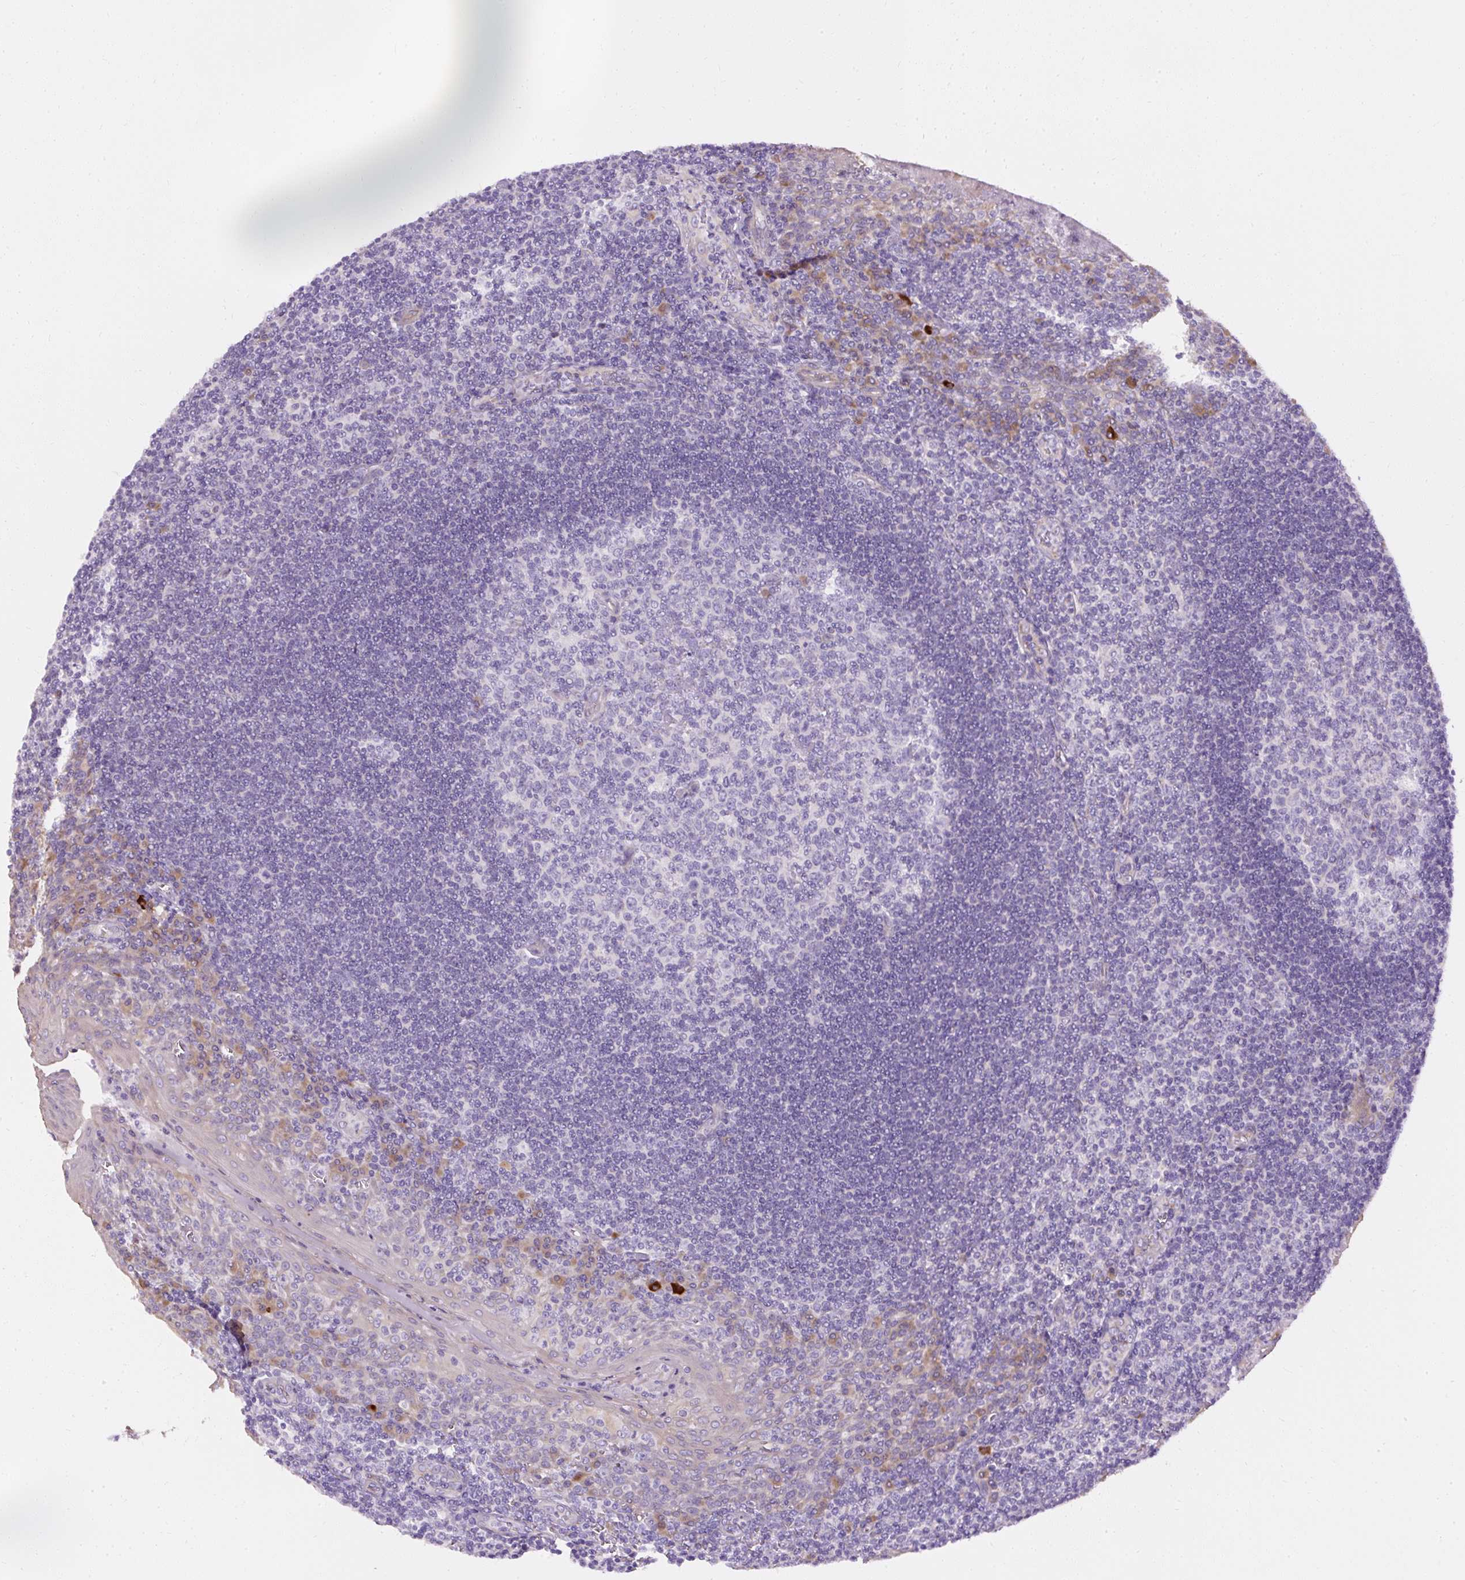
{"staining": {"intensity": "negative", "quantity": "none", "location": "none"}, "tissue": "tonsil", "cell_type": "Germinal center cells", "image_type": "normal", "snomed": [{"axis": "morphology", "description": "Normal tissue, NOS"}, {"axis": "topography", "description": "Tonsil"}], "caption": "Immunohistochemistry photomicrograph of unremarkable human tonsil stained for a protein (brown), which reveals no expression in germinal center cells.", "gene": "FAM149A", "patient": {"sex": "male", "age": 27}}